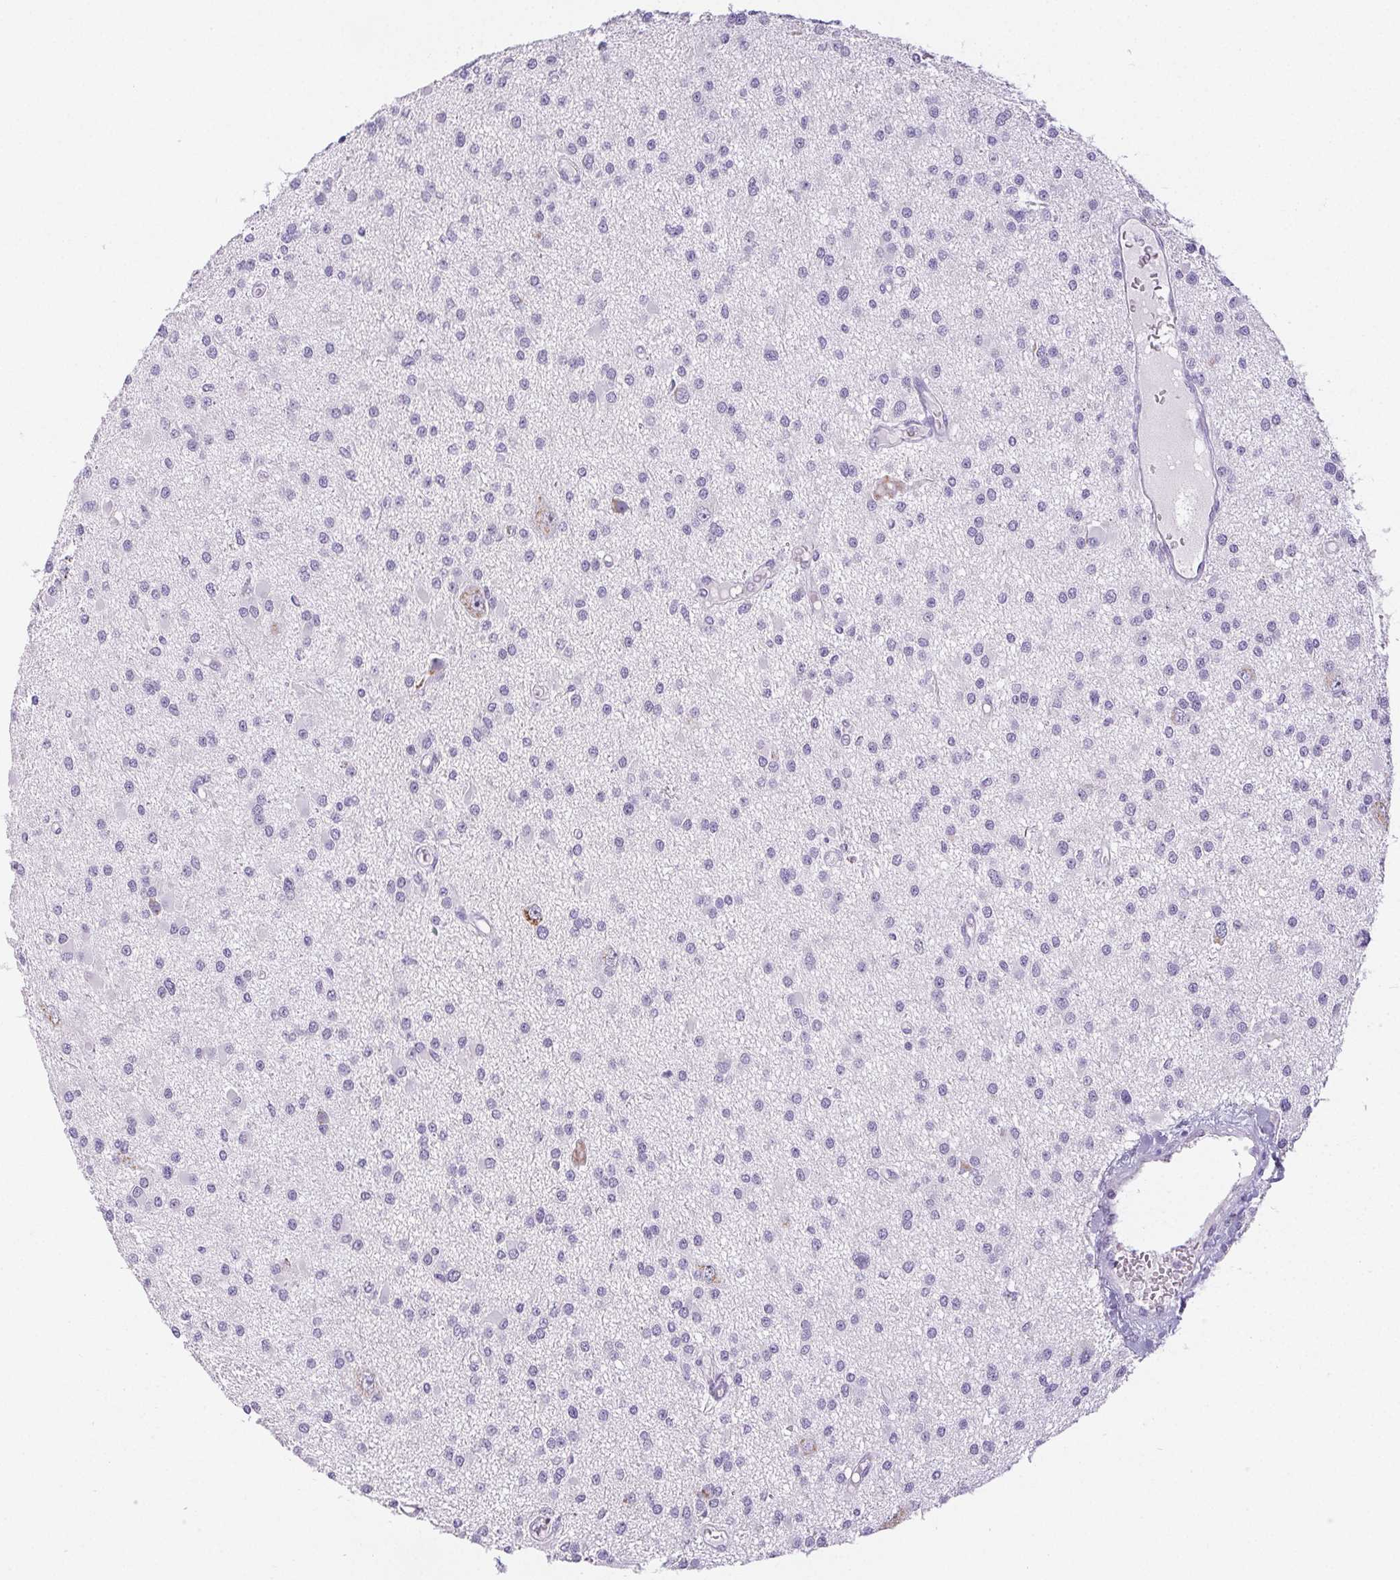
{"staining": {"intensity": "negative", "quantity": "none", "location": "none"}, "tissue": "glioma", "cell_type": "Tumor cells", "image_type": "cancer", "snomed": [{"axis": "morphology", "description": "Glioma, malignant, High grade"}, {"axis": "topography", "description": "Brain"}], "caption": "High power microscopy micrograph of an IHC histopathology image of glioma, revealing no significant staining in tumor cells.", "gene": "ST8SIA3", "patient": {"sex": "male", "age": 54}}